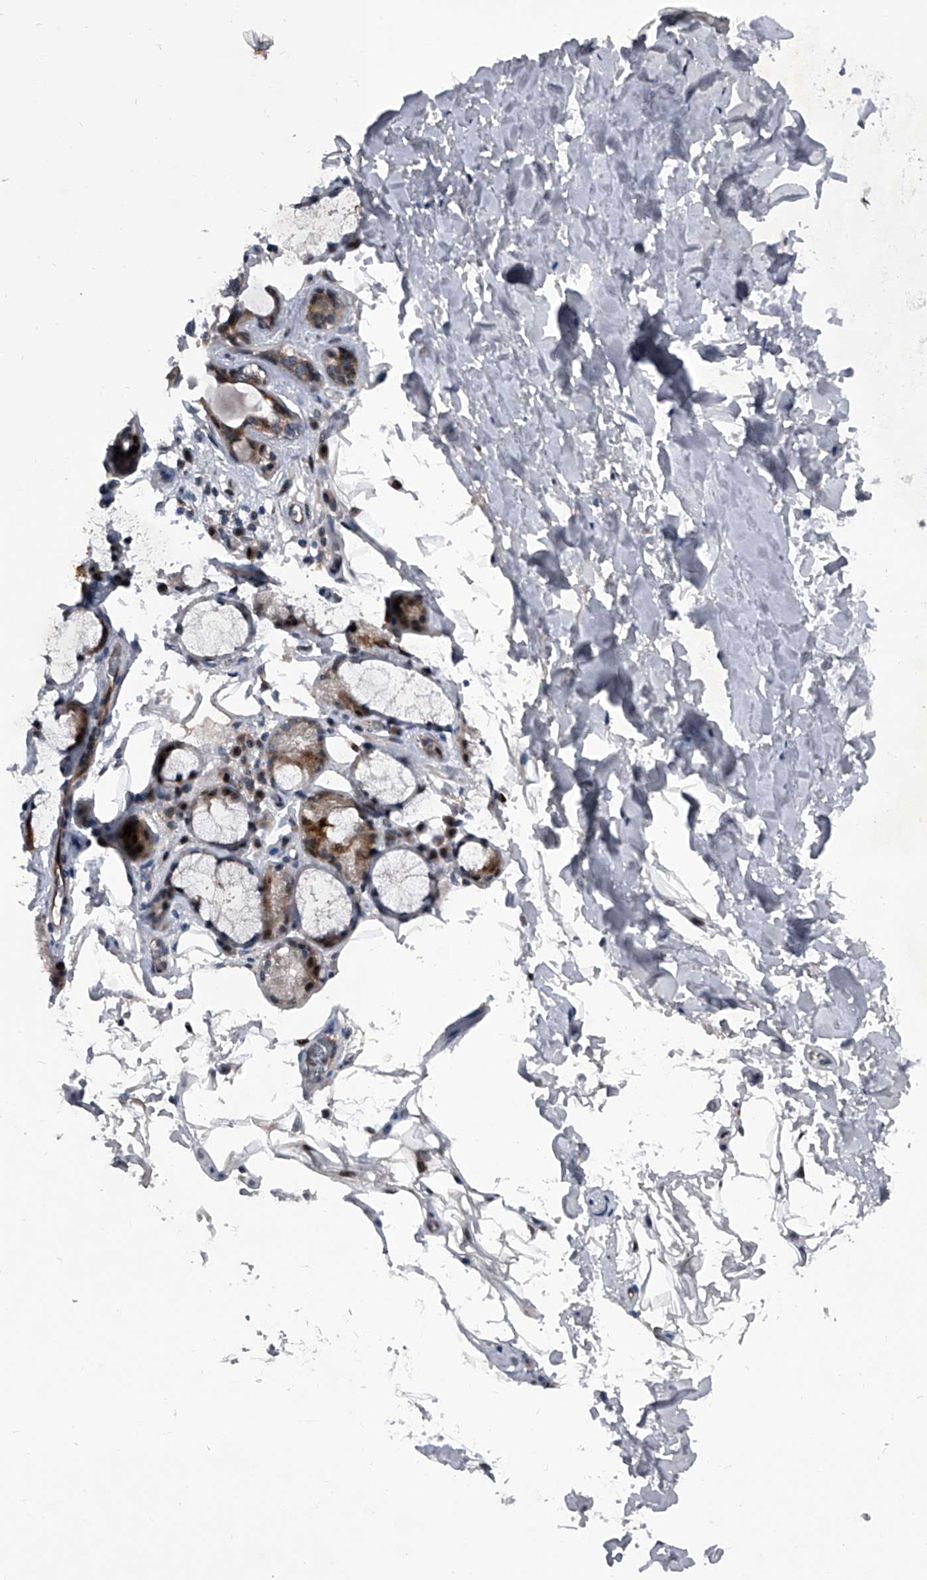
{"staining": {"intensity": "weak", "quantity": "<25%", "location": "nuclear"}, "tissue": "adipose tissue", "cell_type": "Adipocytes", "image_type": "normal", "snomed": [{"axis": "morphology", "description": "Normal tissue, NOS"}, {"axis": "topography", "description": "Cartilage tissue"}], "caption": "The IHC photomicrograph has no significant staining in adipocytes of adipose tissue. The staining is performed using DAB (3,3'-diaminobenzidine) brown chromogen with nuclei counter-stained in using hematoxylin.", "gene": "ELK4", "patient": {"sex": "female", "age": 63}}